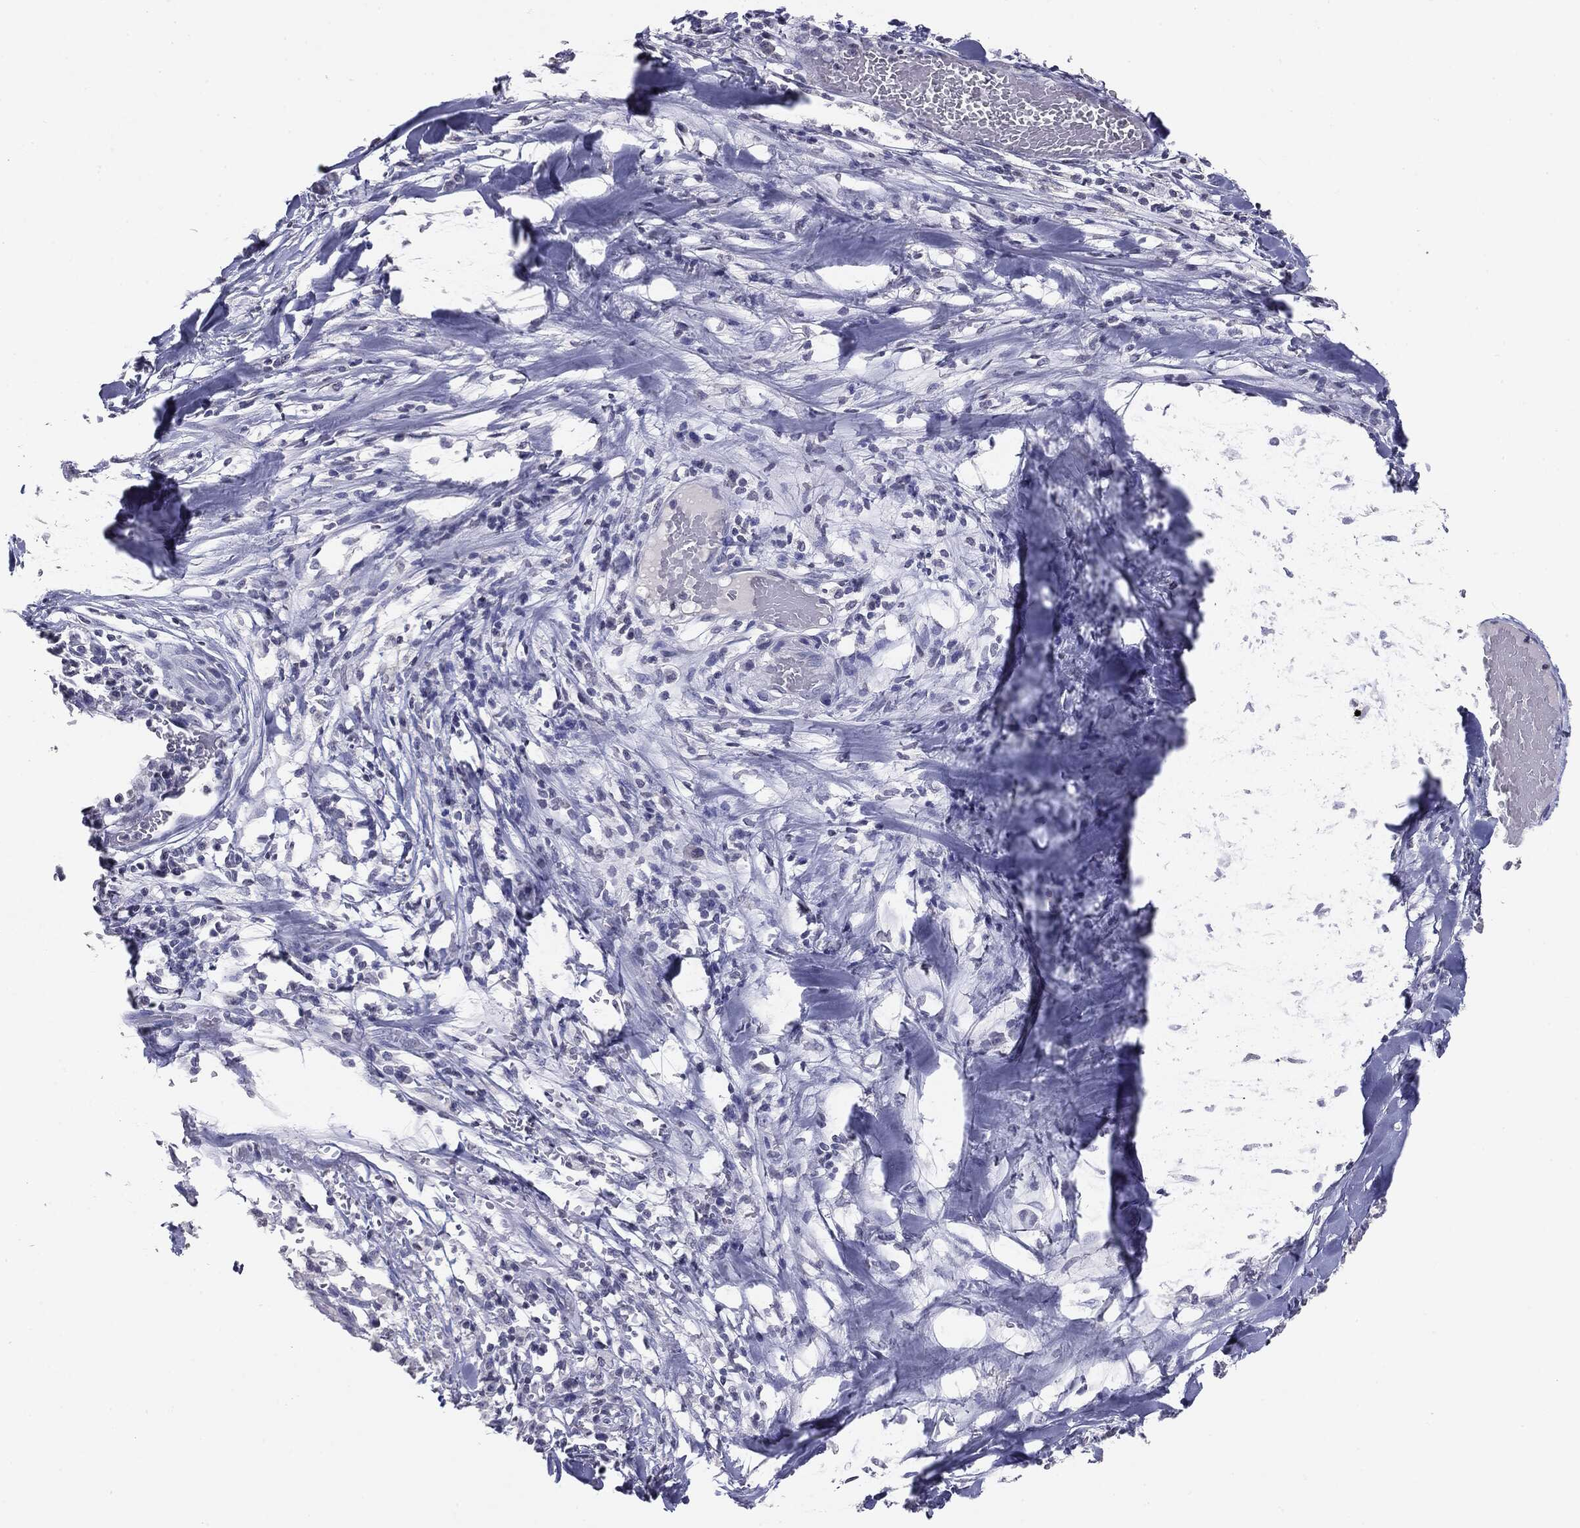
{"staining": {"intensity": "negative", "quantity": "none", "location": "none"}, "tissue": "melanoma", "cell_type": "Tumor cells", "image_type": "cancer", "snomed": [{"axis": "morphology", "description": "Malignant melanoma, Metastatic site"}, {"axis": "topography", "description": "Lymph node"}], "caption": "DAB (3,3'-diaminobenzidine) immunohistochemical staining of melanoma exhibits no significant positivity in tumor cells.", "gene": "SERPINB4", "patient": {"sex": "male", "age": 50}}